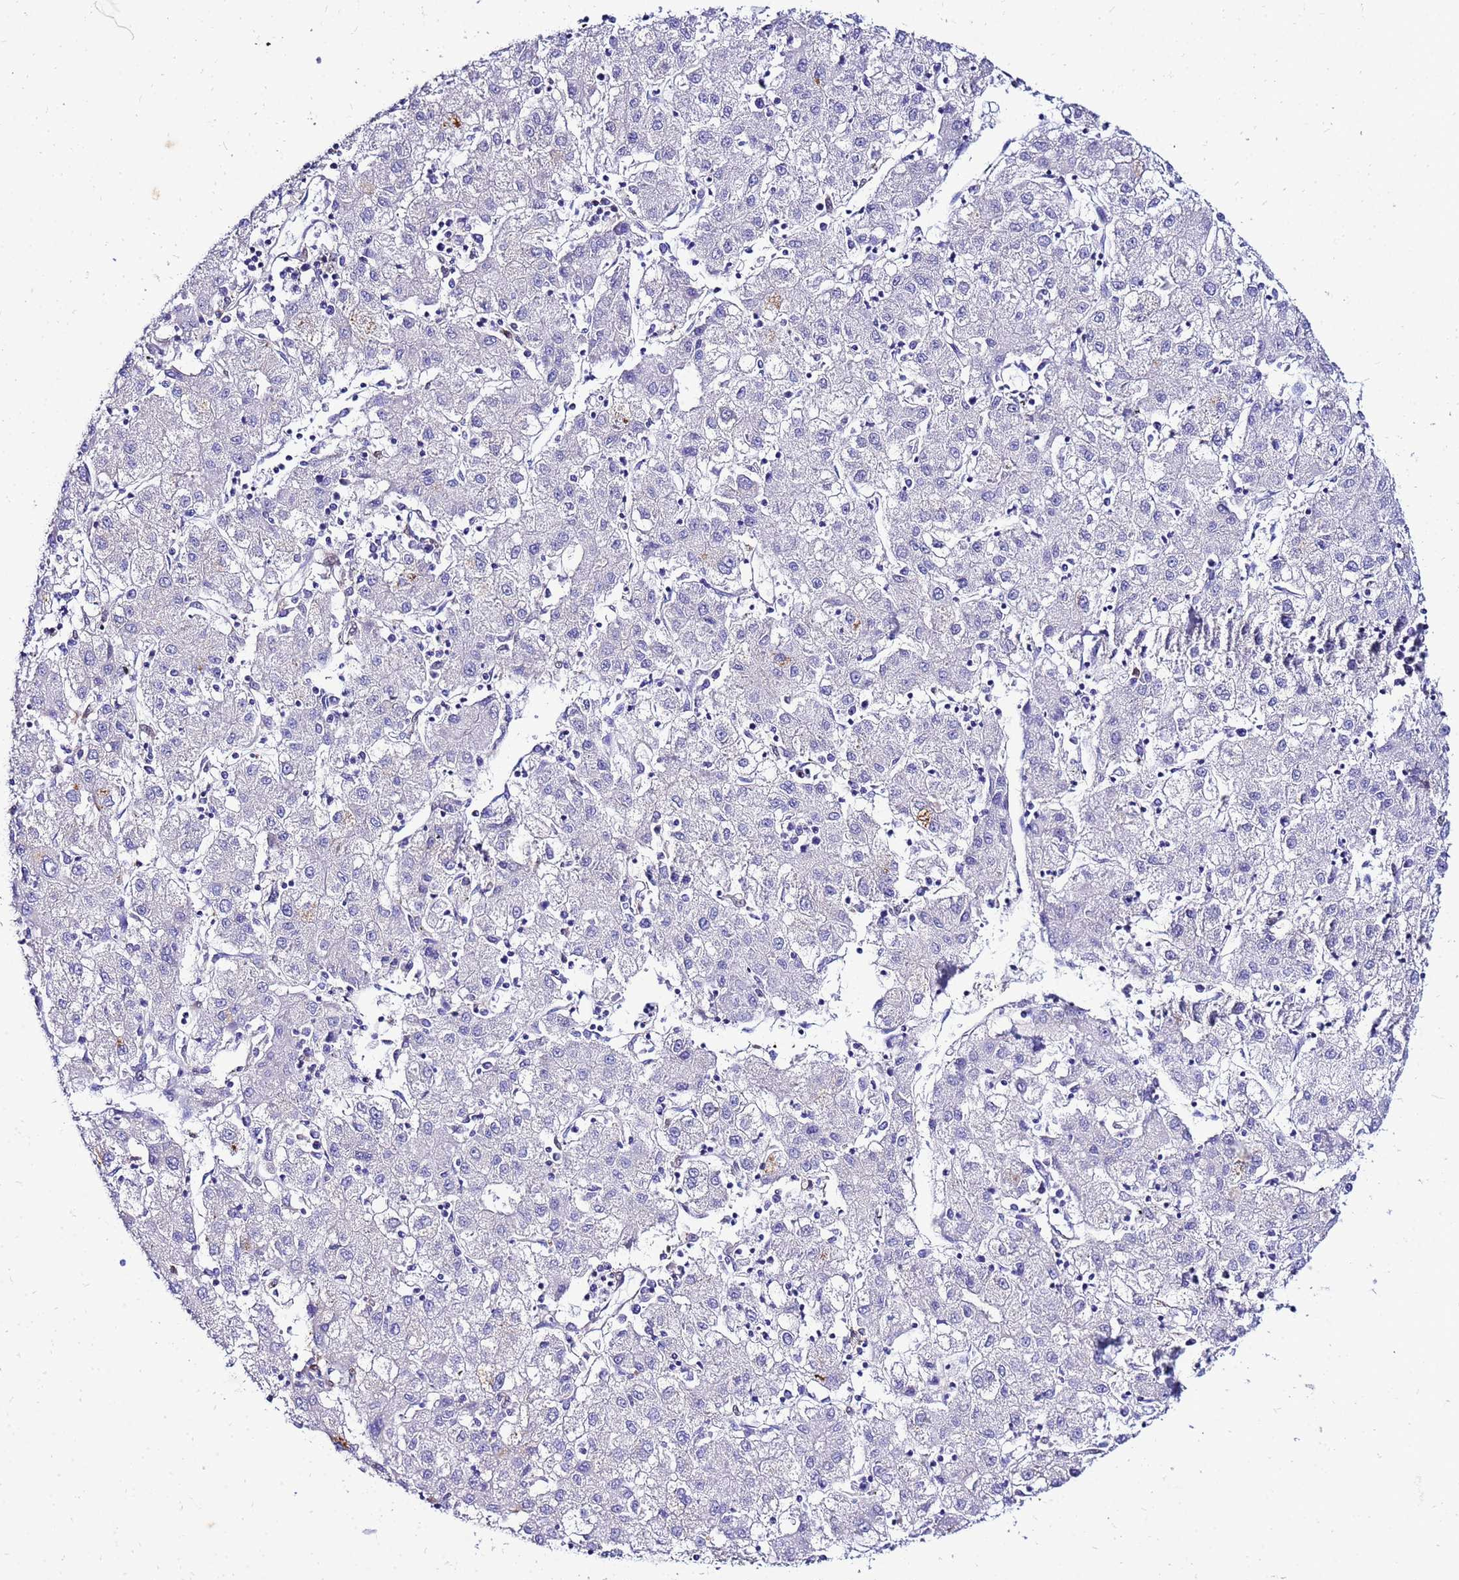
{"staining": {"intensity": "negative", "quantity": "none", "location": "none"}, "tissue": "liver cancer", "cell_type": "Tumor cells", "image_type": "cancer", "snomed": [{"axis": "morphology", "description": "Carcinoma, Hepatocellular, NOS"}, {"axis": "topography", "description": "Liver"}], "caption": "Immunohistochemical staining of liver cancer shows no significant expression in tumor cells.", "gene": "DBNDD2", "patient": {"sex": "male", "age": 72}}